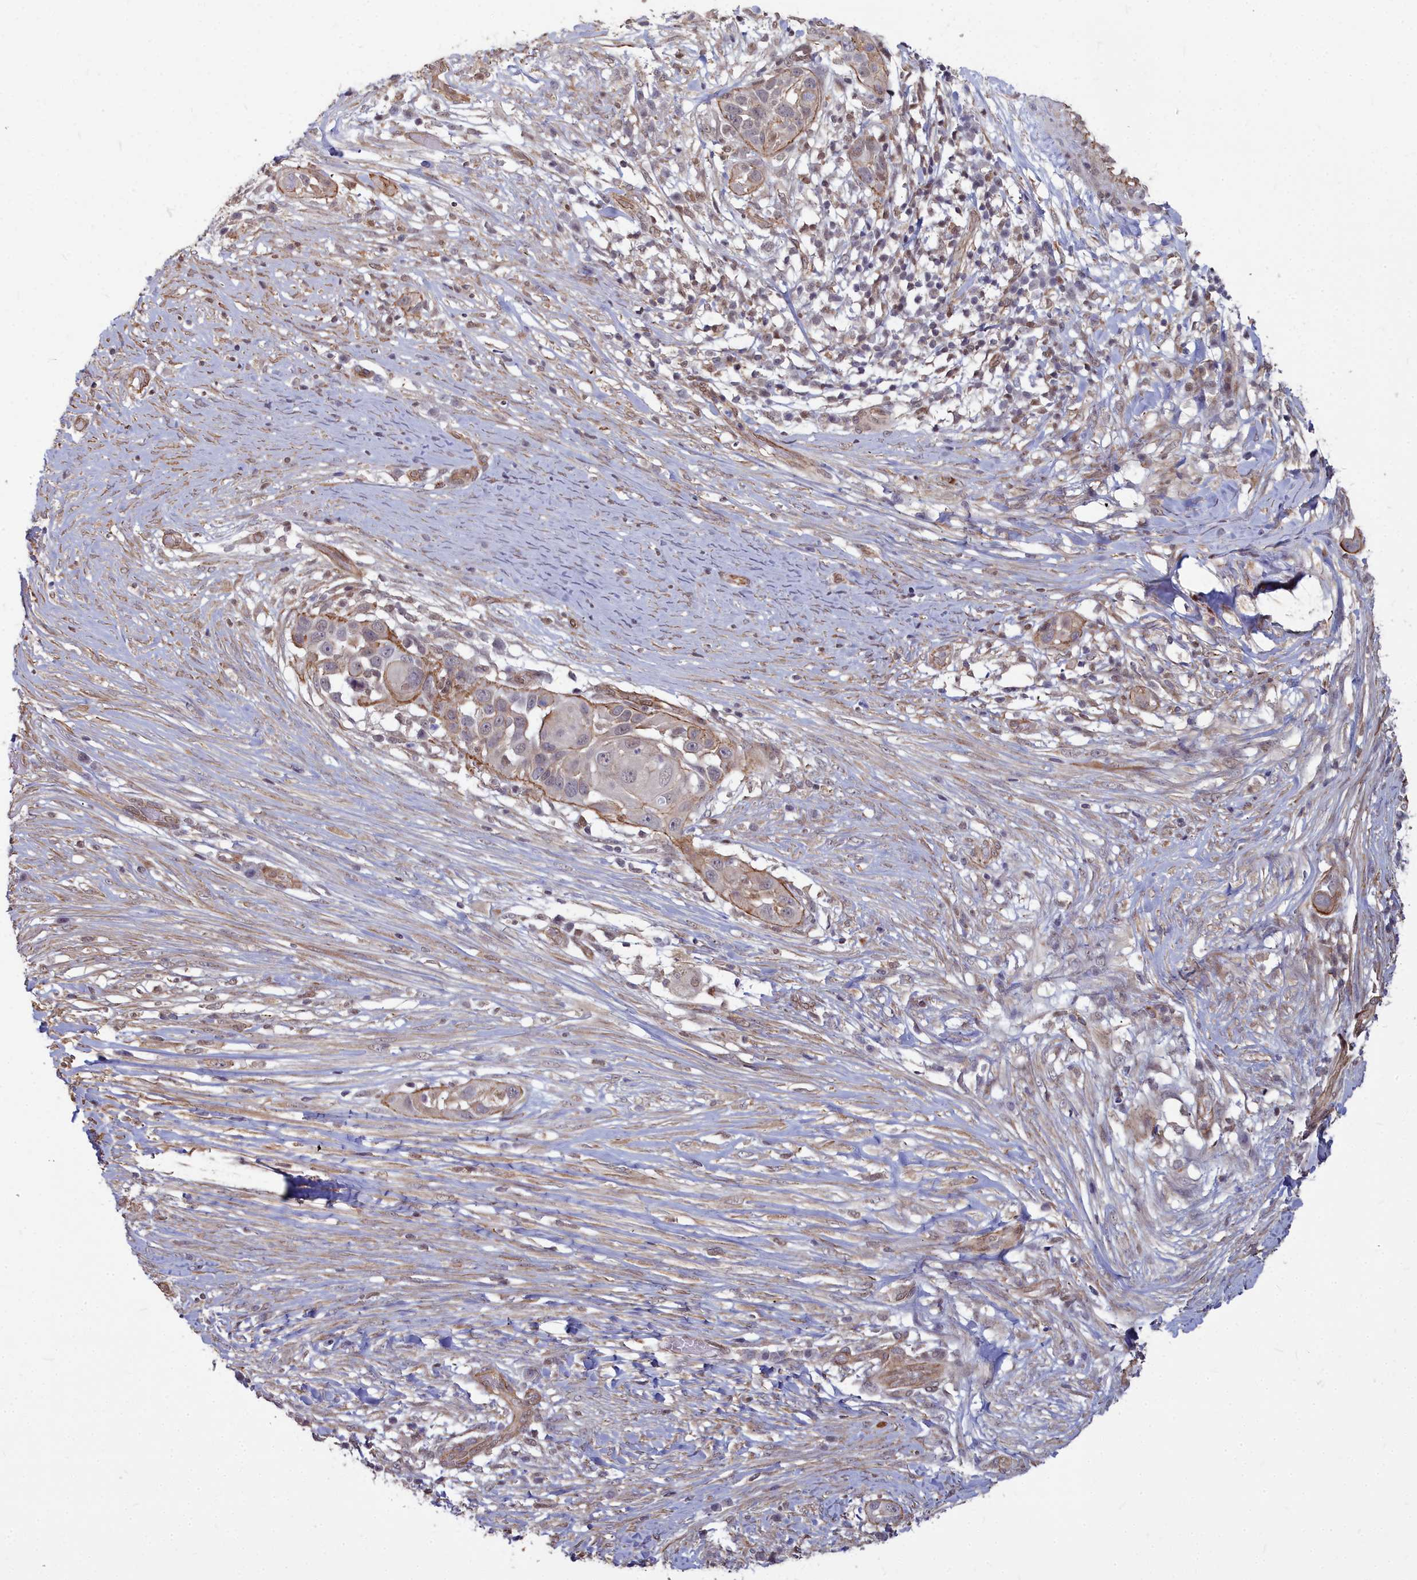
{"staining": {"intensity": "weak", "quantity": "<25%", "location": "nuclear"}, "tissue": "skin cancer", "cell_type": "Tumor cells", "image_type": "cancer", "snomed": [{"axis": "morphology", "description": "Squamous cell carcinoma, NOS"}, {"axis": "topography", "description": "Skin"}], "caption": "There is no significant staining in tumor cells of skin cancer (squamous cell carcinoma).", "gene": "YJU2", "patient": {"sex": "female", "age": 44}}